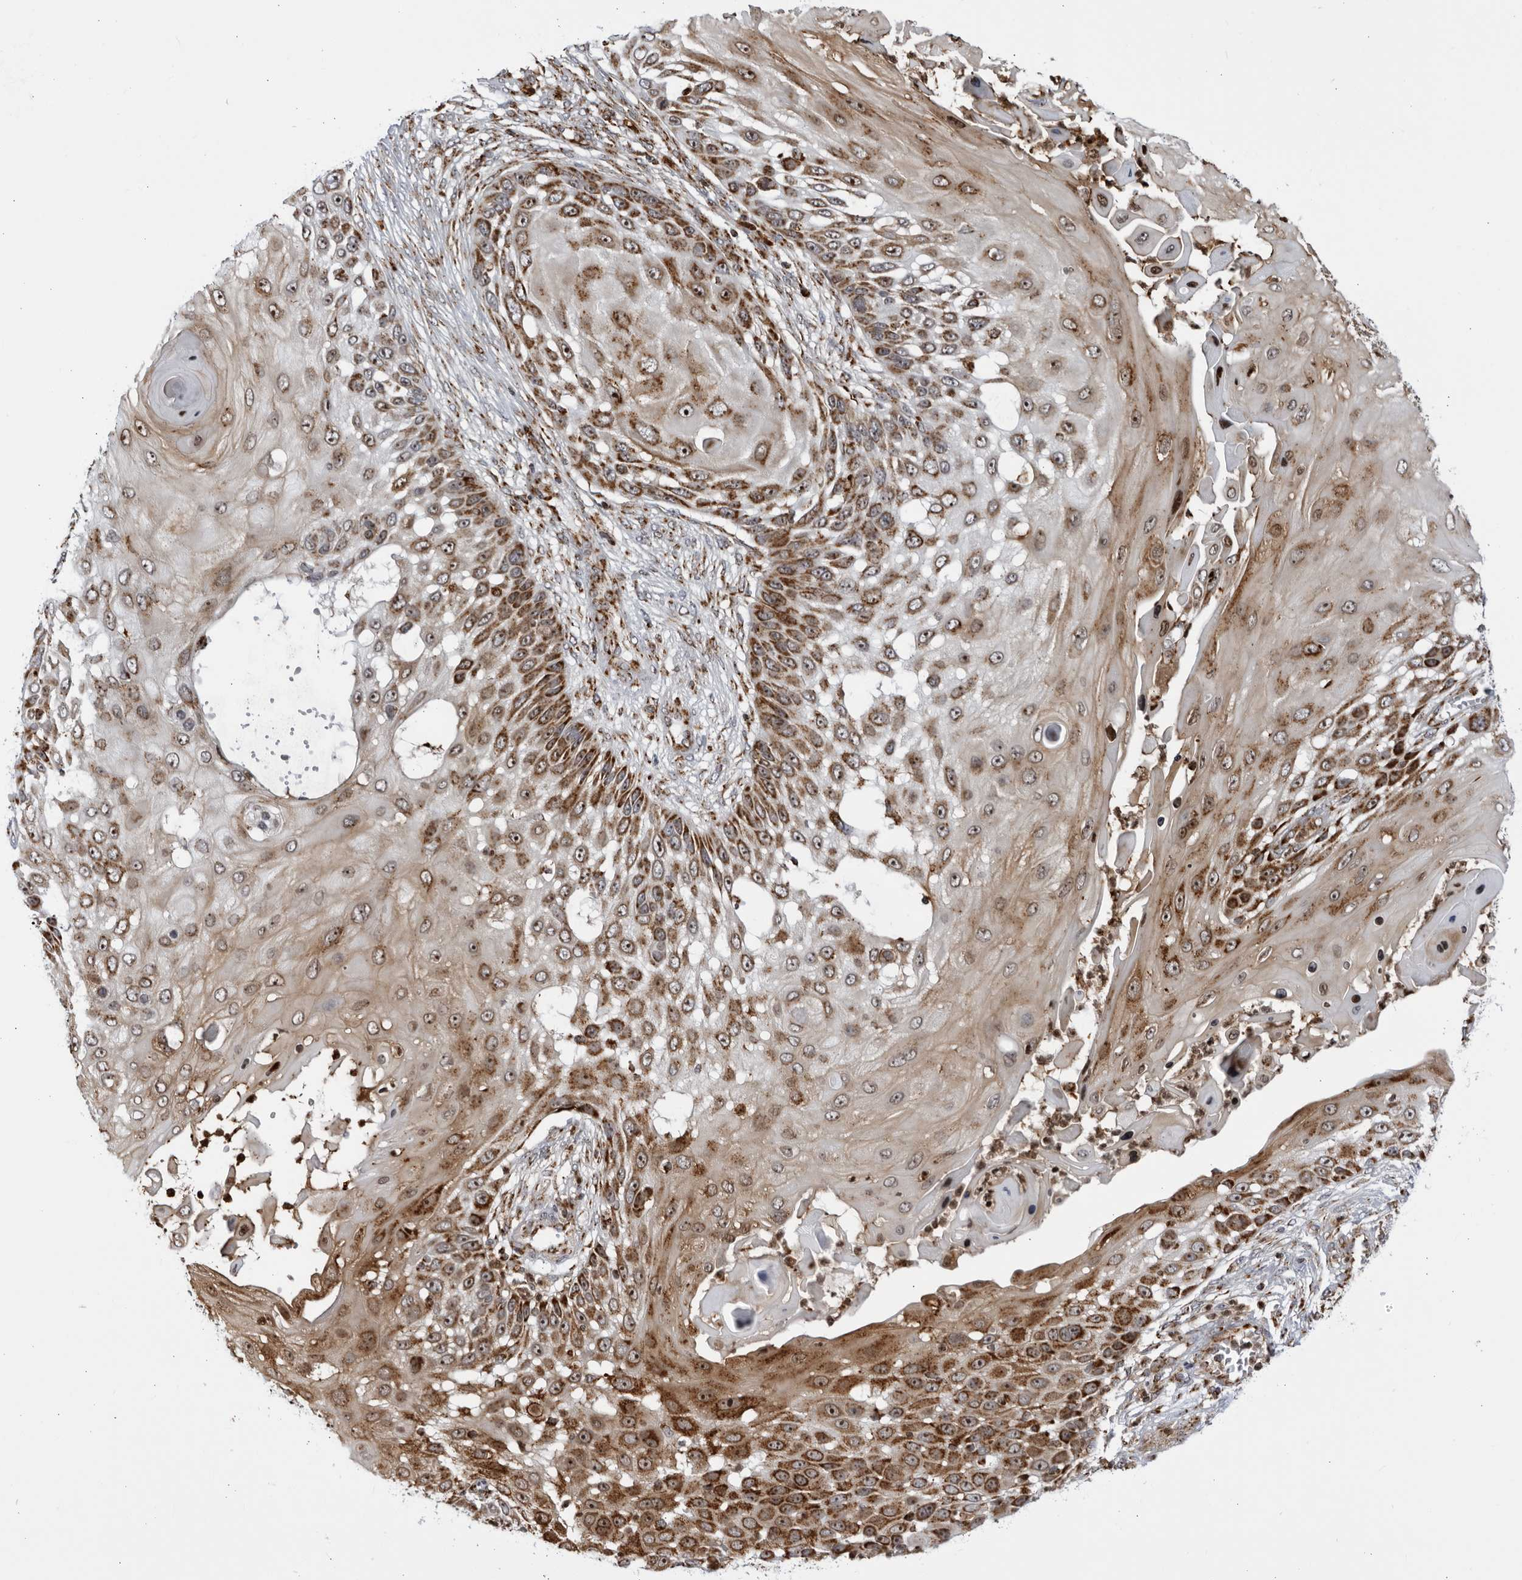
{"staining": {"intensity": "strong", "quantity": ">75%", "location": "cytoplasmic/membranous,nuclear"}, "tissue": "skin cancer", "cell_type": "Tumor cells", "image_type": "cancer", "snomed": [{"axis": "morphology", "description": "Squamous cell carcinoma, NOS"}, {"axis": "topography", "description": "Skin"}], "caption": "Skin cancer was stained to show a protein in brown. There is high levels of strong cytoplasmic/membranous and nuclear staining in about >75% of tumor cells.", "gene": "RBM34", "patient": {"sex": "female", "age": 44}}